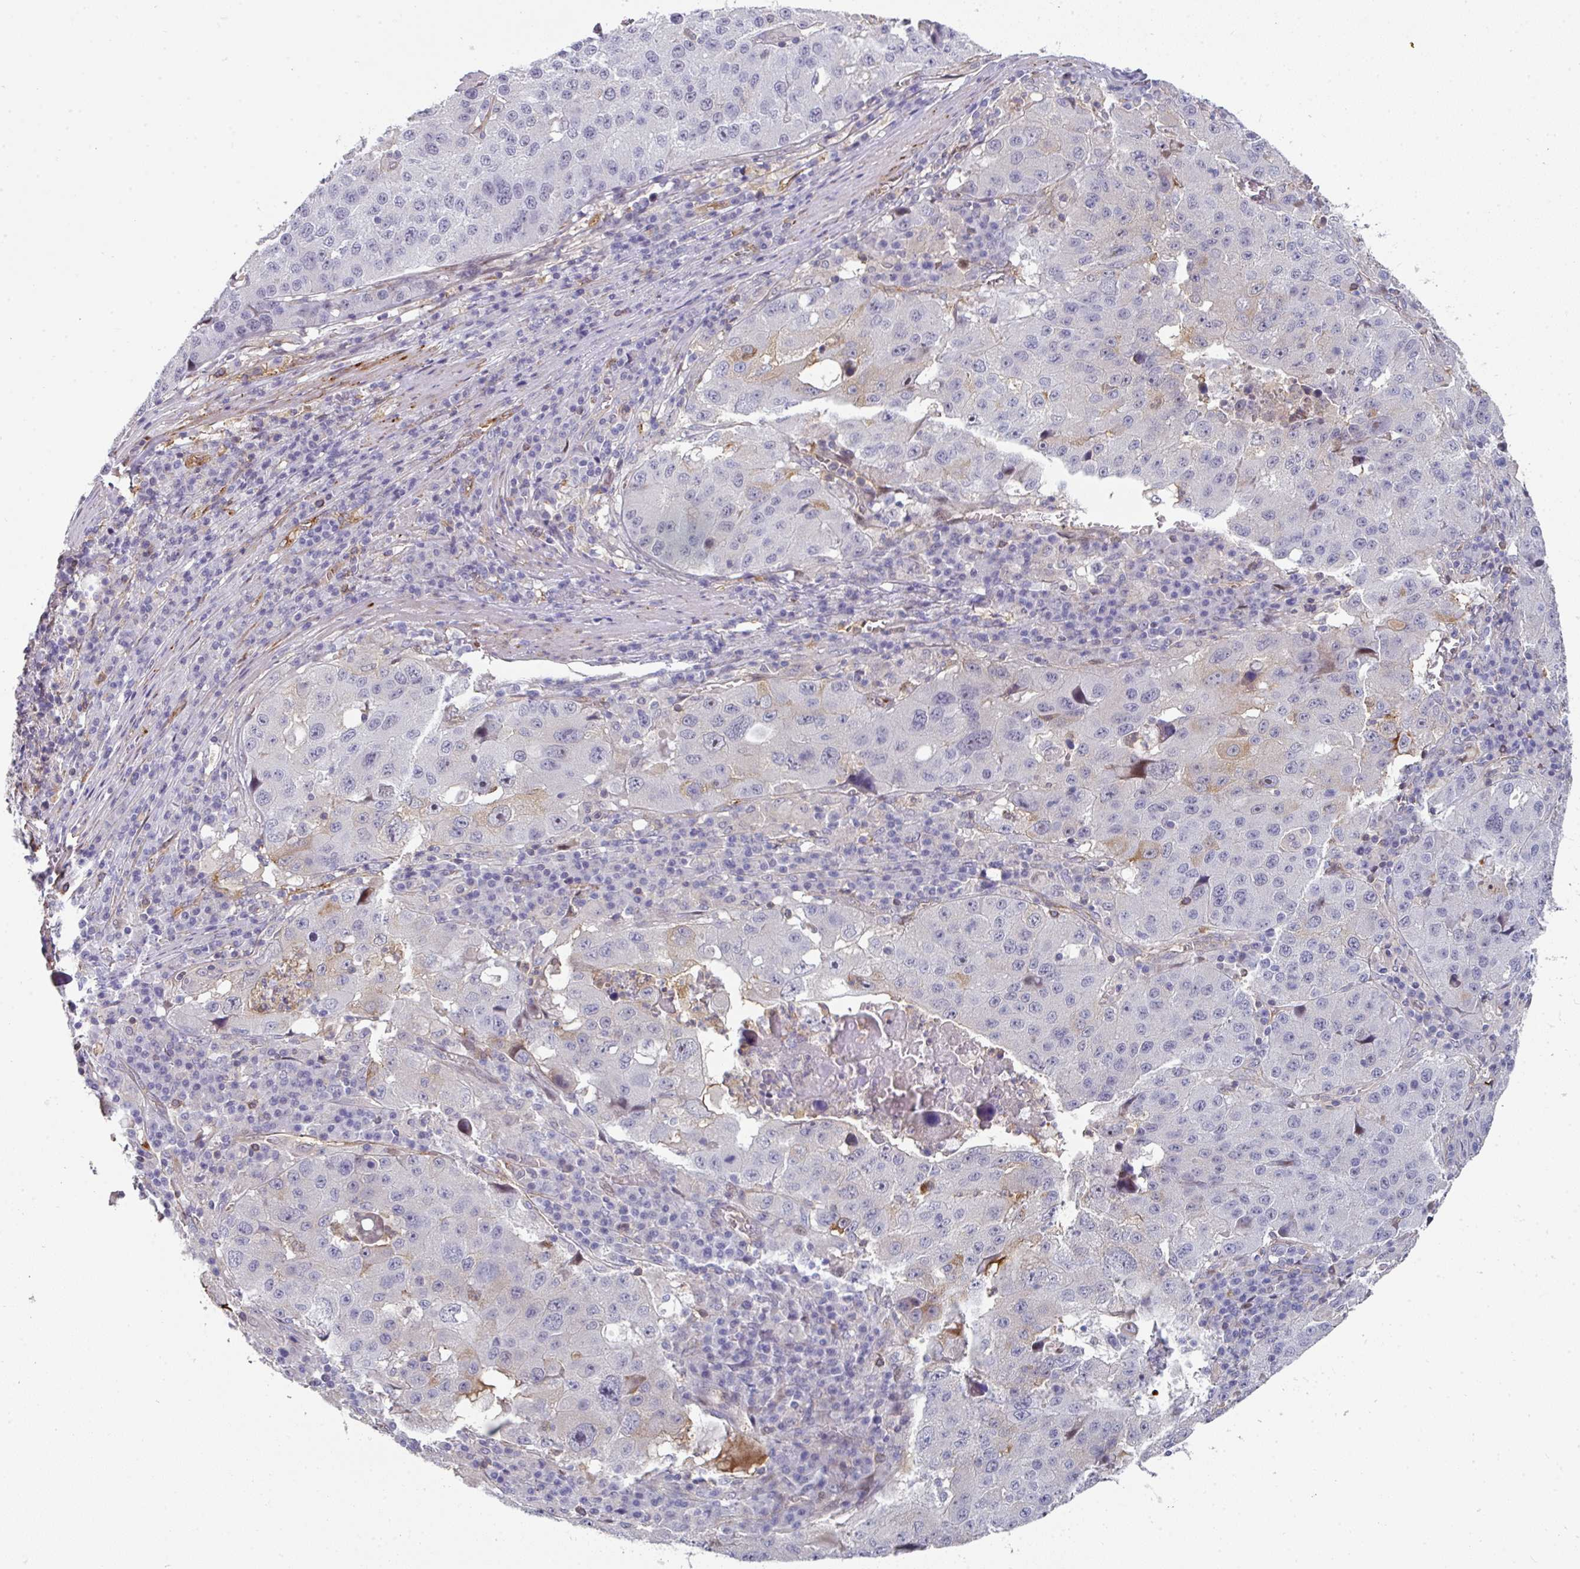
{"staining": {"intensity": "negative", "quantity": "none", "location": "none"}, "tissue": "stomach cancer", "cell_type": "Tumor cells", "image_type": "cancer", "snomed": [{"axis": "morphology", "description": "Adenocarcinoma, NOS"}, {"axis": "topography", "description": "Stomach"}], "caption": "Adenocarcinoma (stomach) was stained to show a protein in brown. There is no significant expression in tumor cells. Brightfield microscopy of IHC stained with DAB (brown) and hematoxylin (blue), captured at high magnification.", "gene": "BEND5", "patient": {"sex": "male", "age": 71}}